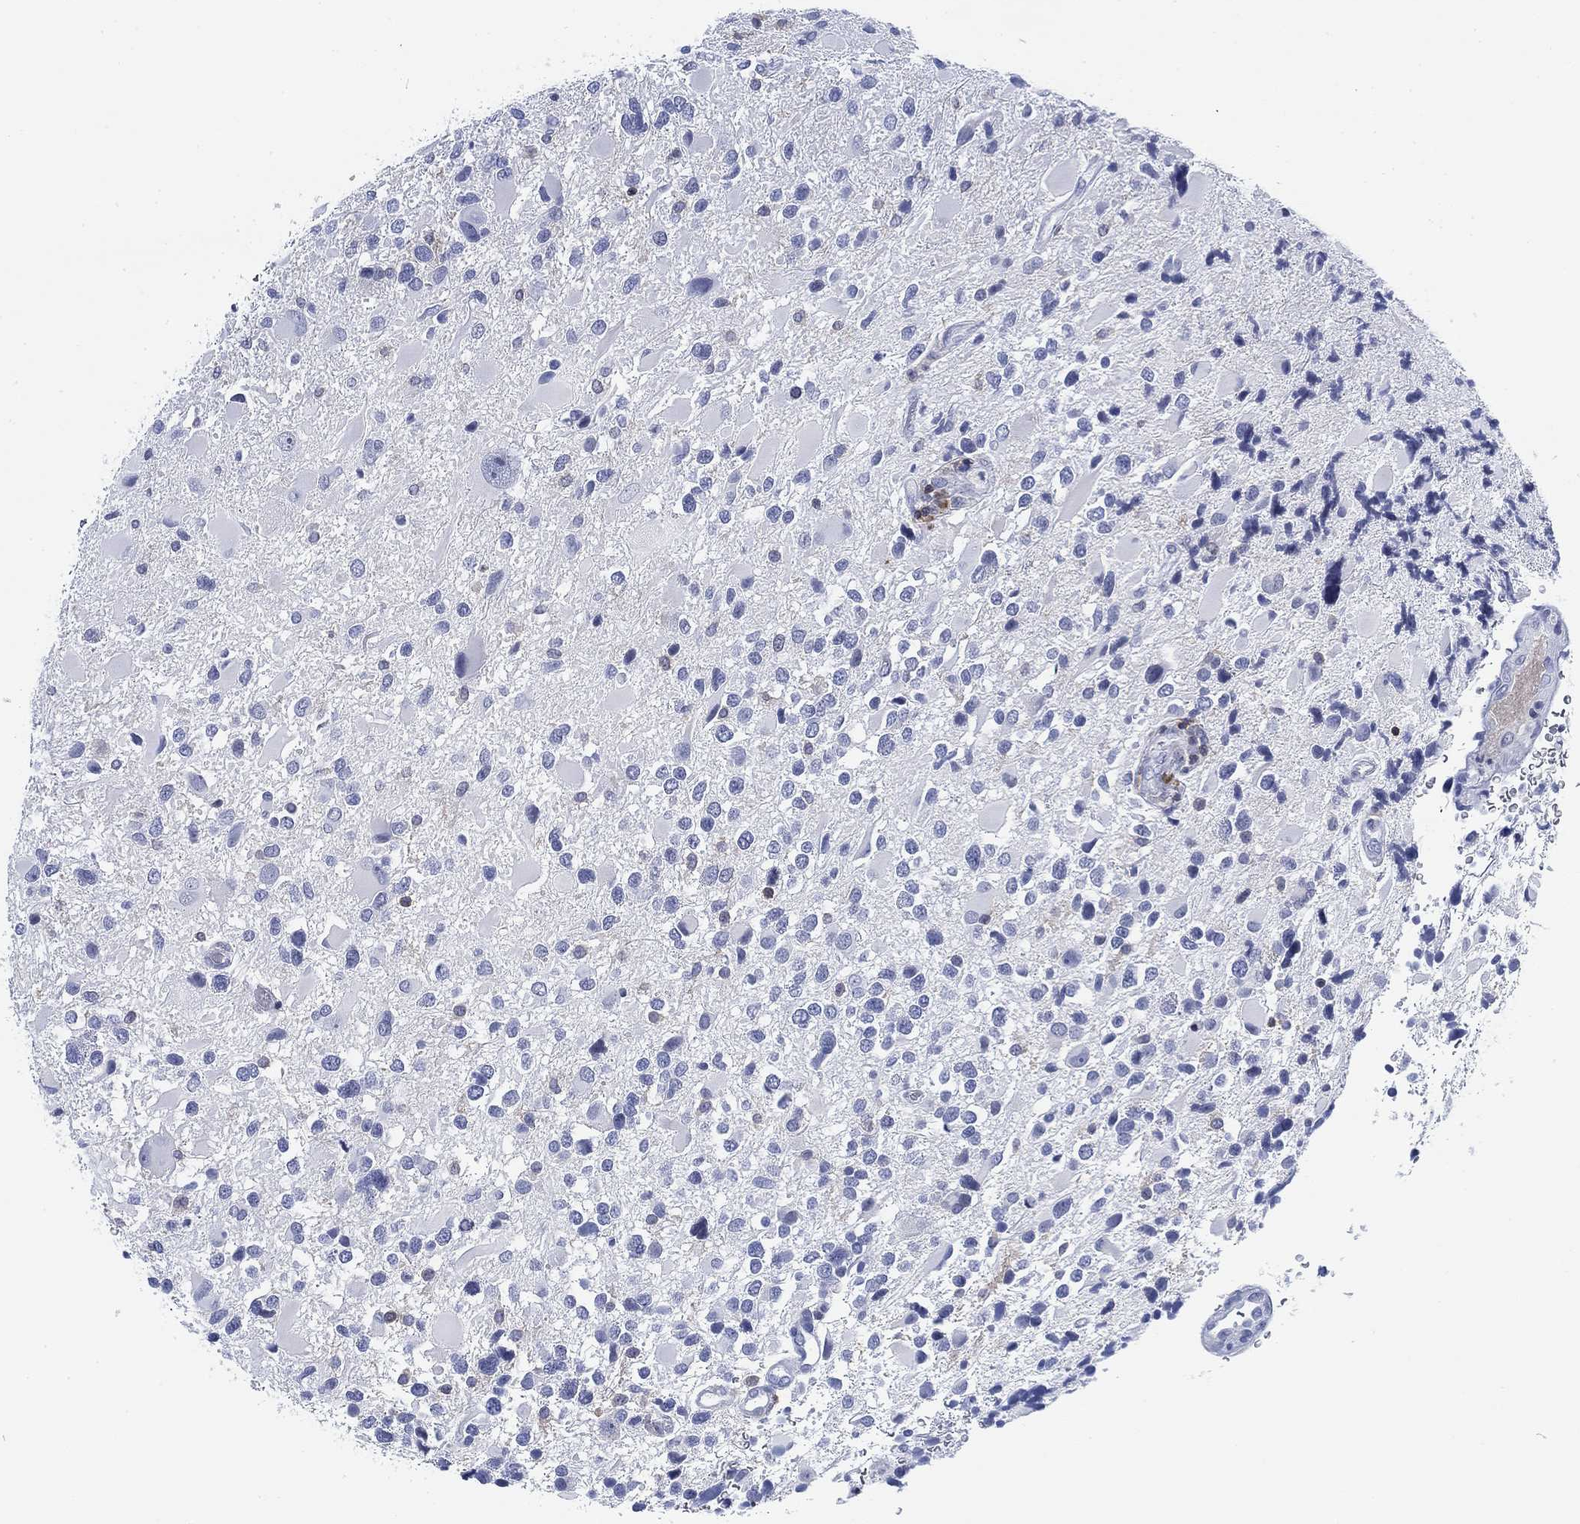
{"staining": {"intensity": "negative", "quantity": "none", "location": "none"}, "tissue": "glioma", "cell_type": "Tumor cells", "image_type": "cancer", "snomed": [{"axis": "morphology", "description": "Glioma, malignant, Low grade"}, {"axis": "topography", "description": "Brain"}], "caption": "The histopathology image reveals no significant expression in tumor cells of glioma.", "gene": "FYB1", "patient": {"sex": "female", "age": 32}}